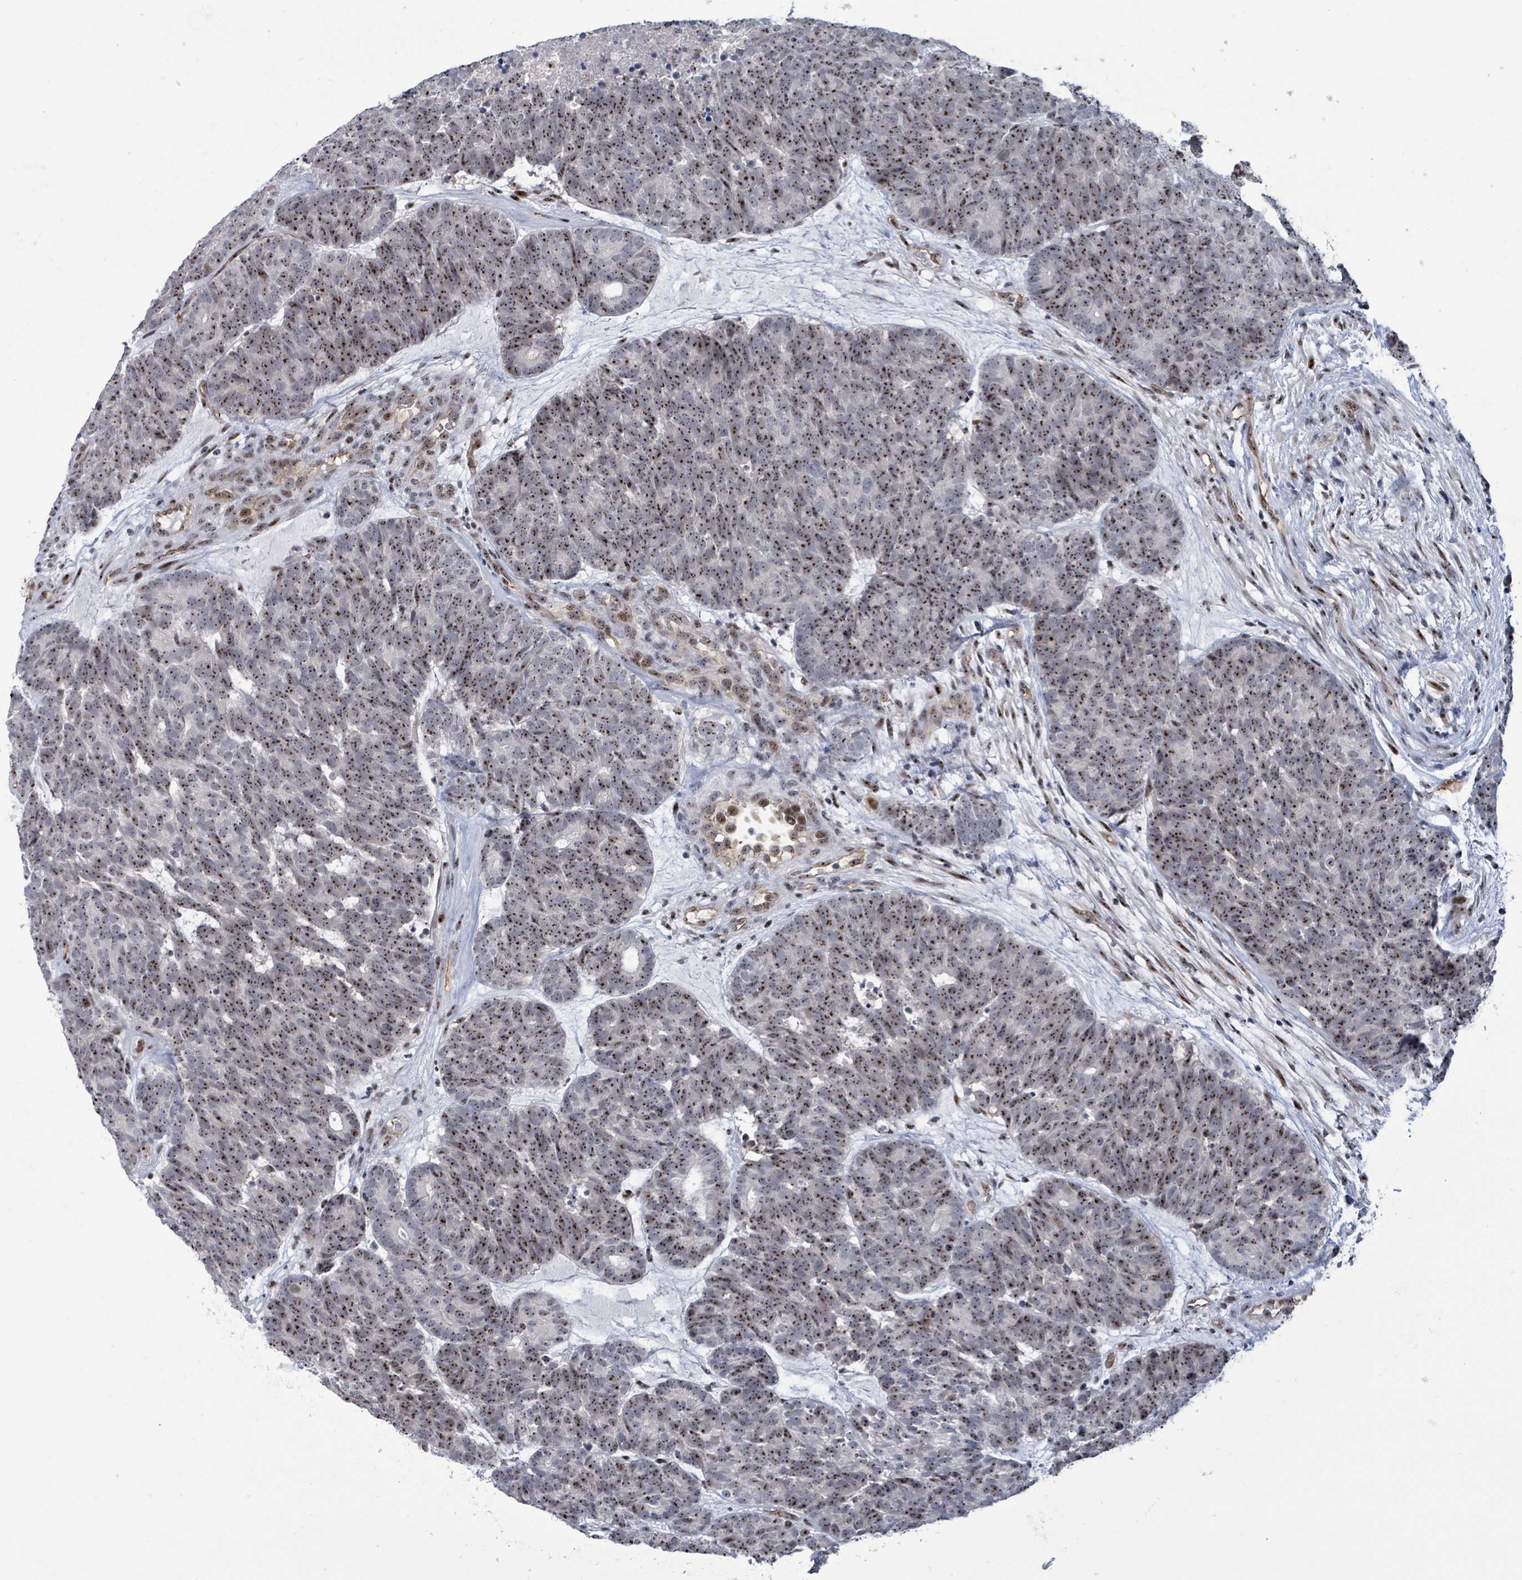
{"staining": {"intensity": "strong", "quantity": ">75%", "location": "nuclear"}, "tissue": "head and neck cancer", "cell_type": "Tumor cells", "image_type": "cancer", "snomed": [{"axis": "morphology", "description": "Adenocarcinoma, NOS"}, {"axis": "topography", "description": "Head-Neck"}], "caption": "Tumor cells reveal high levels of strong nuclear staining in about >75% of cells in head and neck cancer.", "gene": "RRN3", "patient": {"sex": "female", "age": 81}}